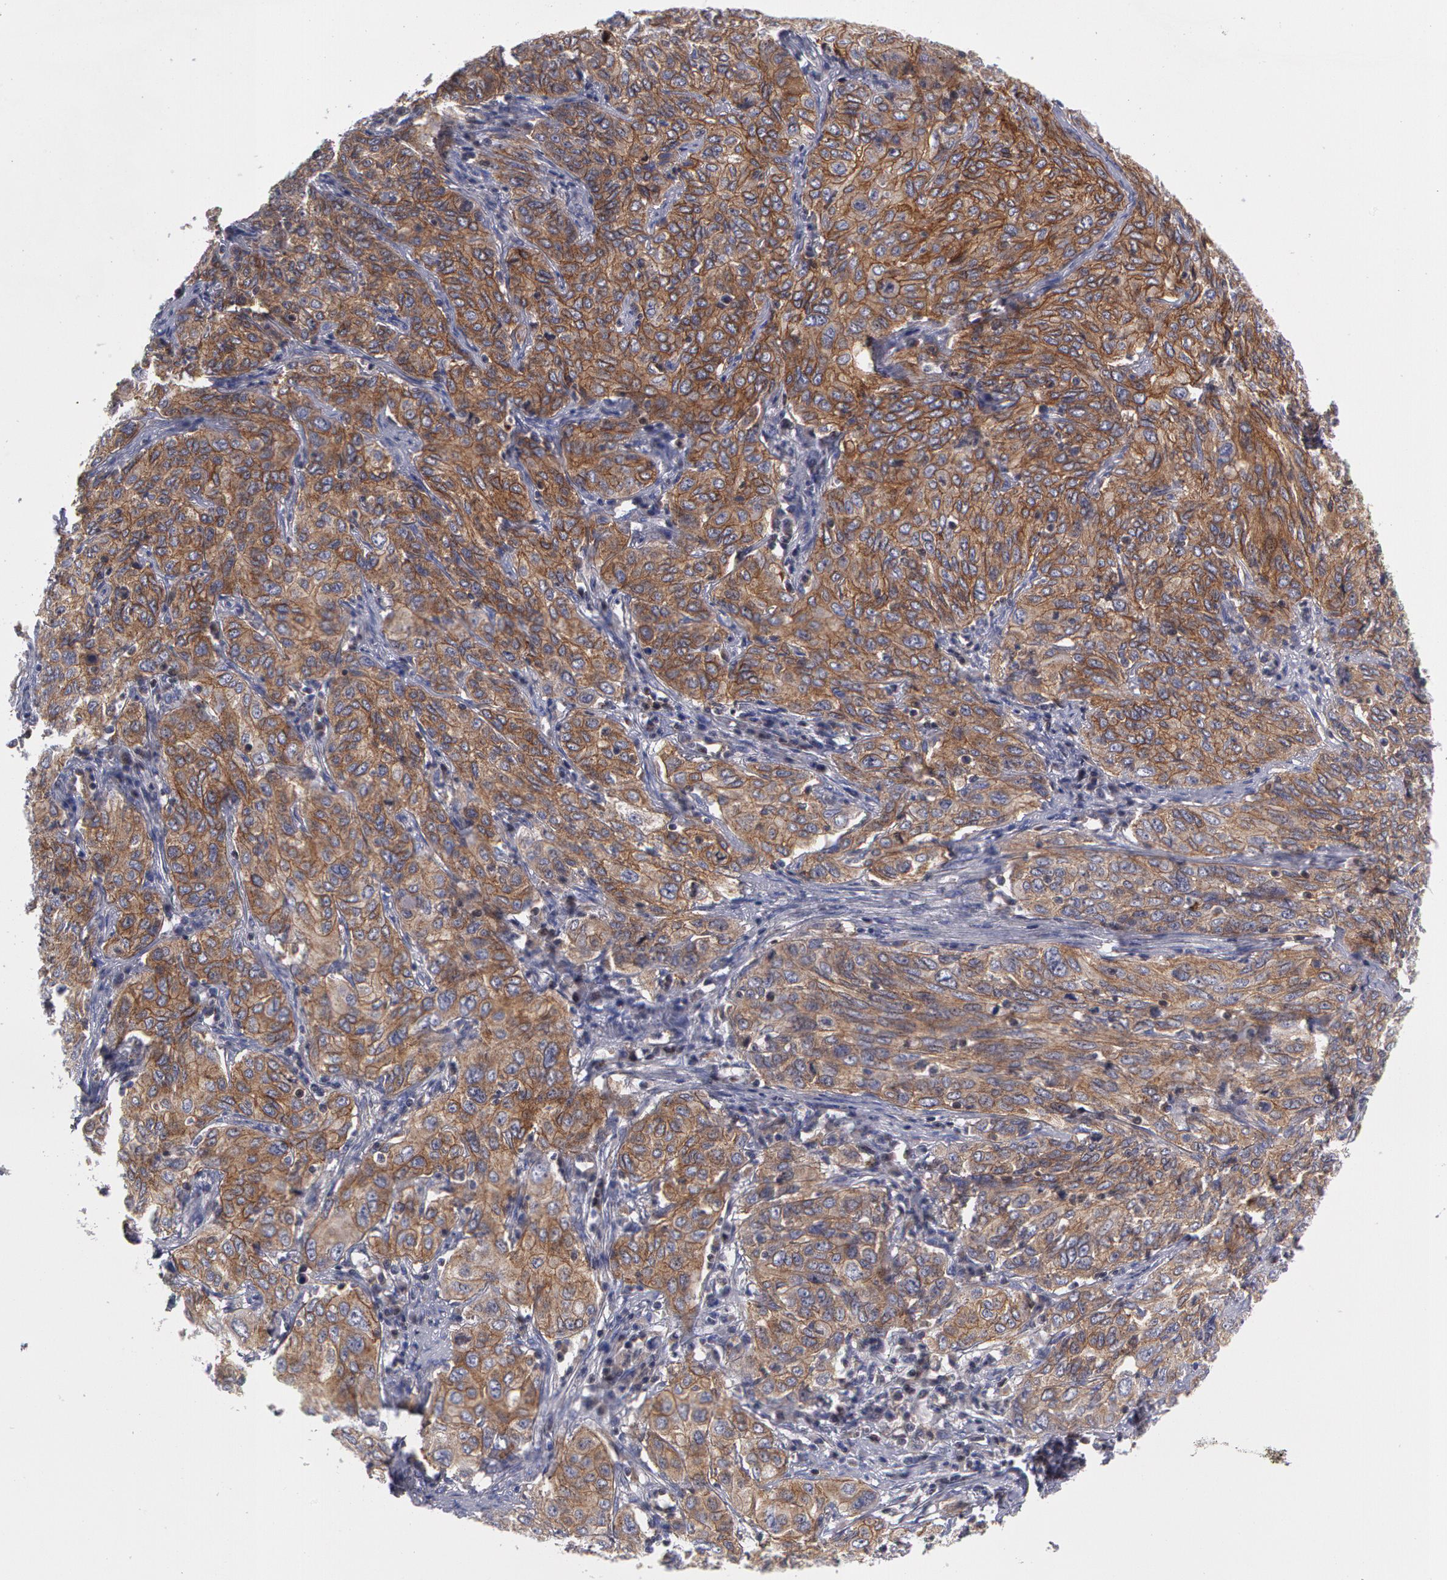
{"staining": {"intensity": "moderate", "quantity": ">75%", "location": "cytoplasmic/membranous"}, "tissue": "cervical cancer", "cell_type": "Tumor cells", "image_type": "cancer", "snomed": [{"axis": "morphology", "description": "Squamous cell carcinoma, NOS"}, {"axis": "topography", "description": "Cervix"}], "caption": "Cervical squamous cell carcinoma stained with immunohistochemistry (IHC) displays moderate cytoplasmic/membranous expression in about >75% of tumor cells.", "gene": "ERBB2", "patient": {"sex": "female", "age": 38}}